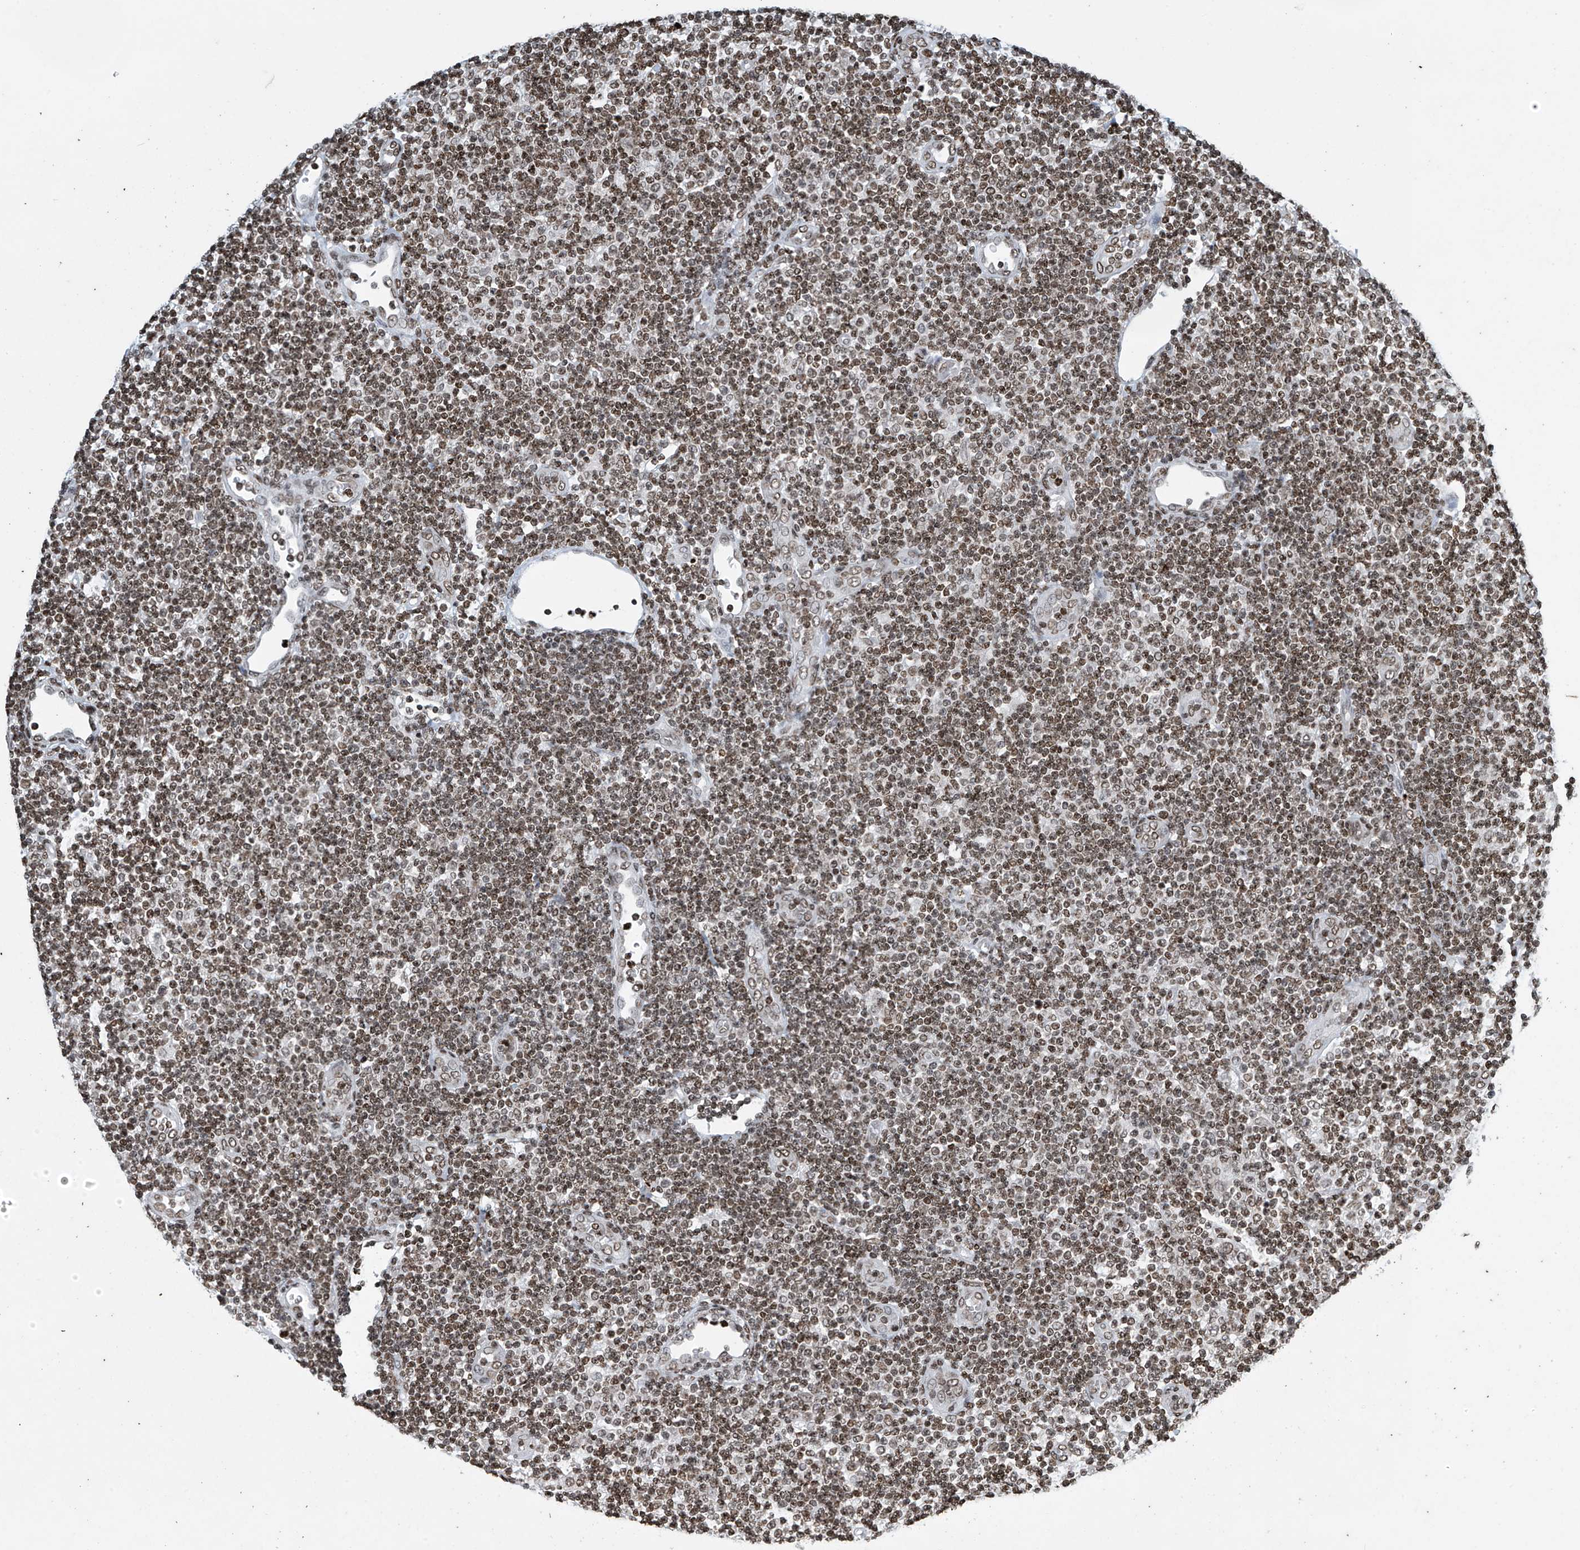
{"staining": {"intensity": "strong", "quantity": ">75%", "location": "nuclear"}, "tissue": "lymphoma", "cell_type": "Tumor cells", "image_type": "cancer", "snomed": [{"axis": "morphology", "description": "Malignant lymphoma, non-Hodgkin's type, Low grade"}, {"axis": "topography", "description": "Lymph node"}], "caption": "IHC (DAB) staining of lymphoma shows strong nuclear protein staining in approximately >75% of tumor cells.", "gene": "H4C16", "patient": {"sex": "male", "age": 83}}